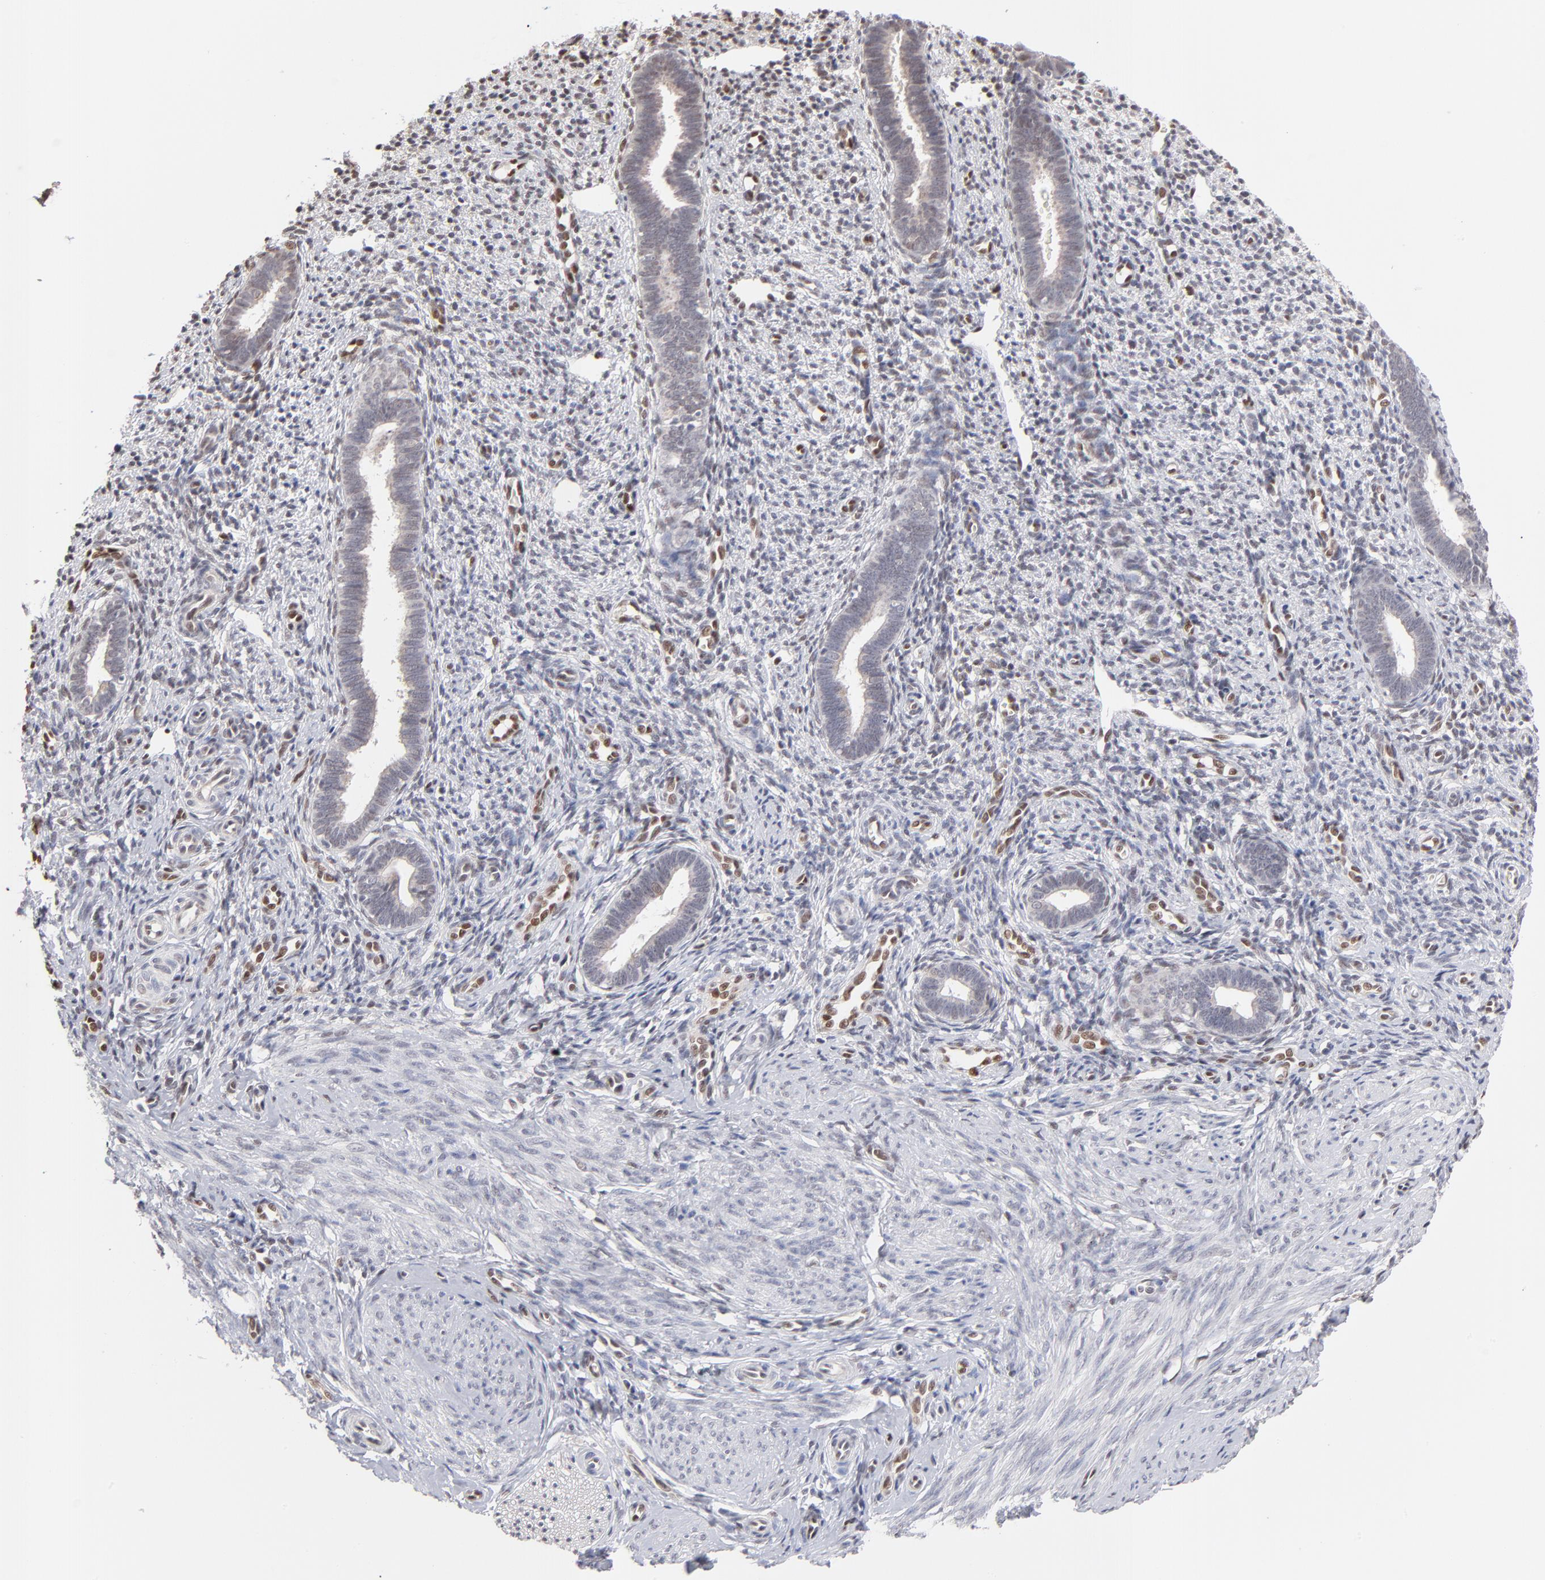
{"staining": {"intensity": "moderate", "quantity": "<25%", "location": "nuclear"}, "tissue": "endometrium", "cell_type": "Cells in endometrial stroma", "image_type": "normal", "snomed": [{"axis": "morphology", "description": "Normal tissue, NOS"}, {"axis": "topography", "description": "Endometrium"}], "caption": "A low amount of moderate nuclear expression is seen in approximately <25% of cells in endometrial stroma in benign endometrium. The staining was performed using DAB to visualize the protein expression in brown, while the nuclei were stained in blue with hematoxylin (Magnification: 20x).", "gene": "STAT3", "patient": {"sex": "female", "age": 27}}